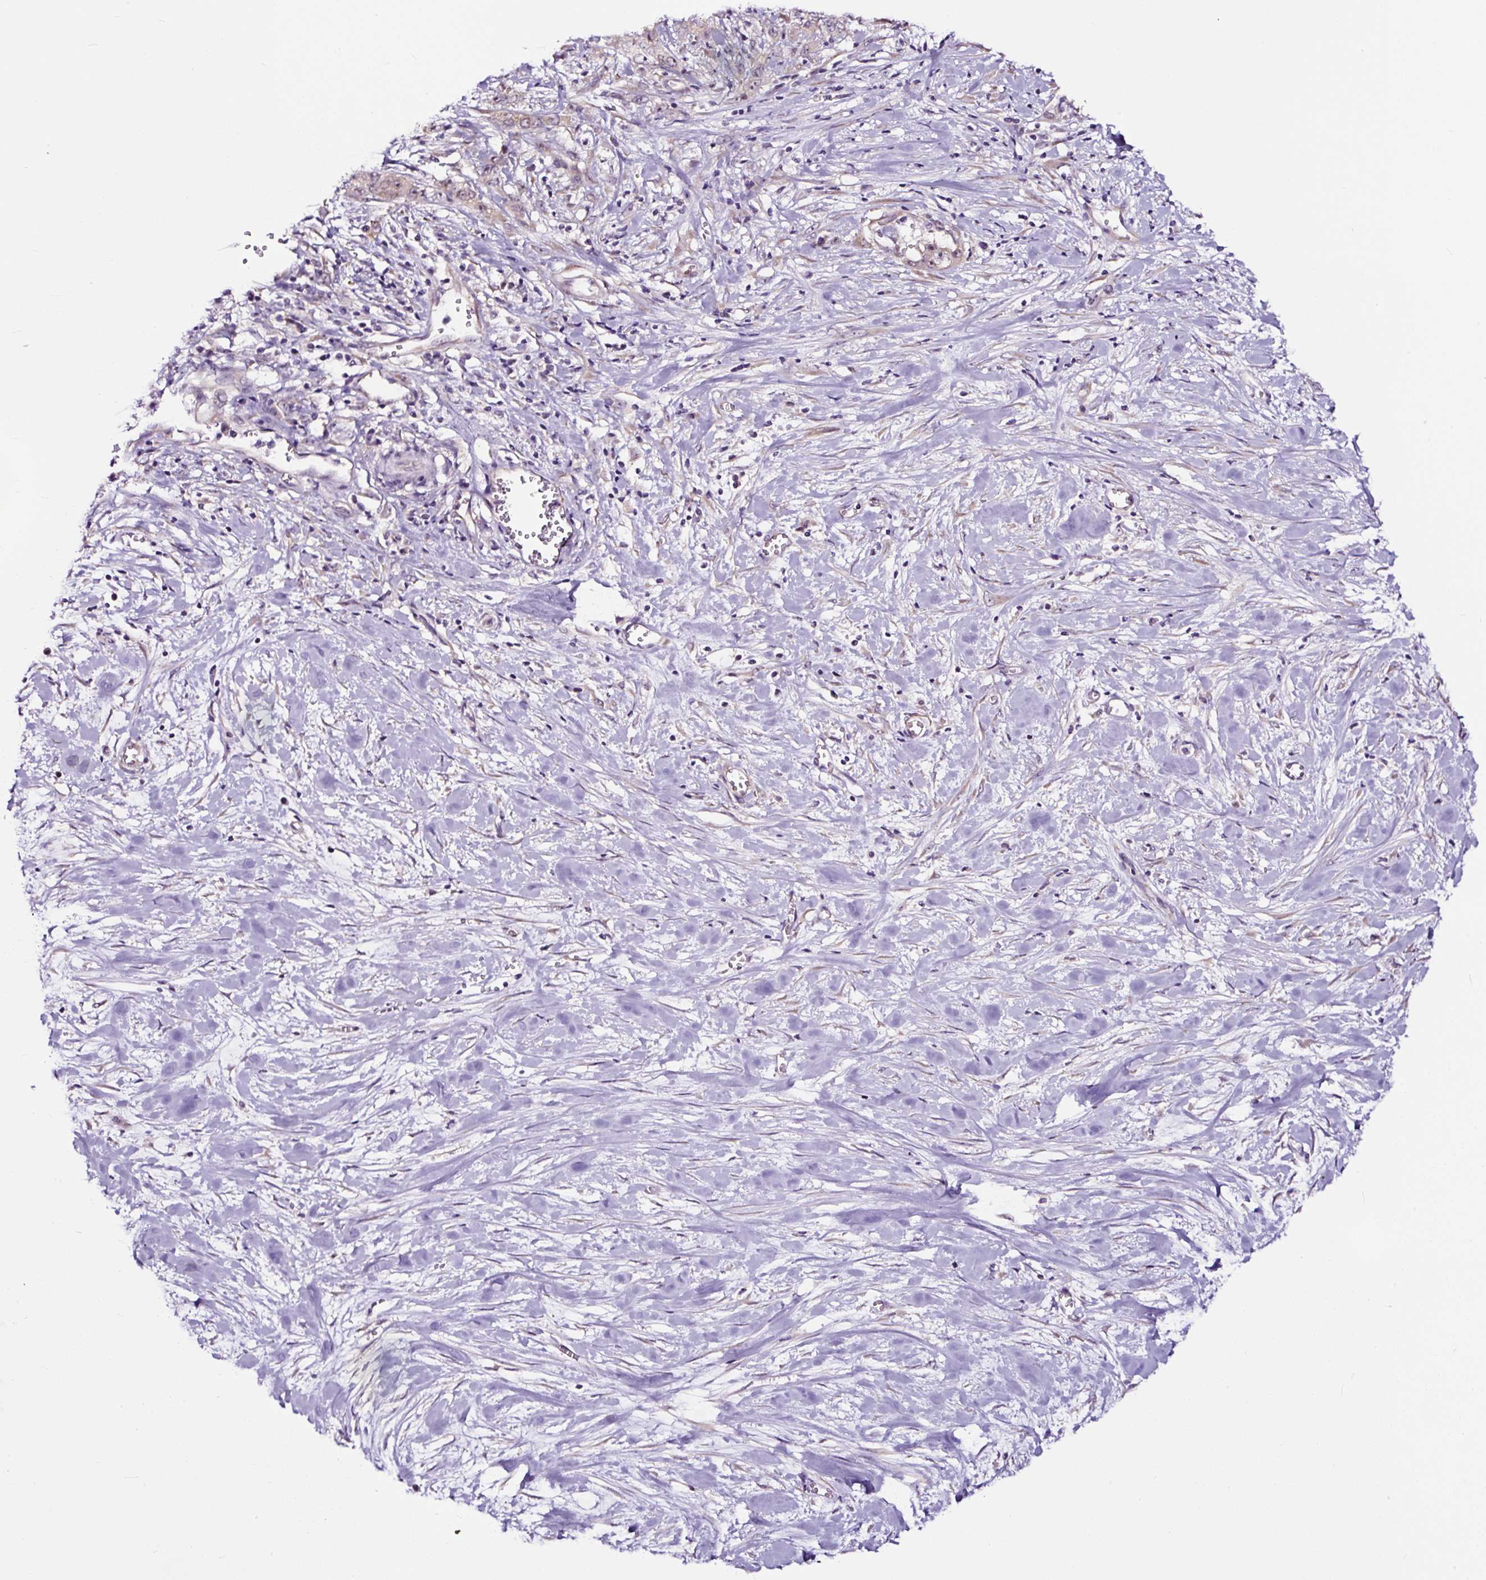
{"staining": {"intensity": "negative", "quantity": "none", "location": "none"}, "tissue": "stomach cancer", "cell_type": "Tumor cells", "image_type": "cancer", "snomed": [{"axis": "morphology", "description": "Adenocarcinoma, NOS"}, {"axis": "topography", "description": "Stomach, upper"}], "caption": "The photomicrograph reveals no significant staining in tumor cells of stomach cancer (adenocarcinoma).", "gene": "NOM1", "patient": {"sex": "male", "age": 62}}